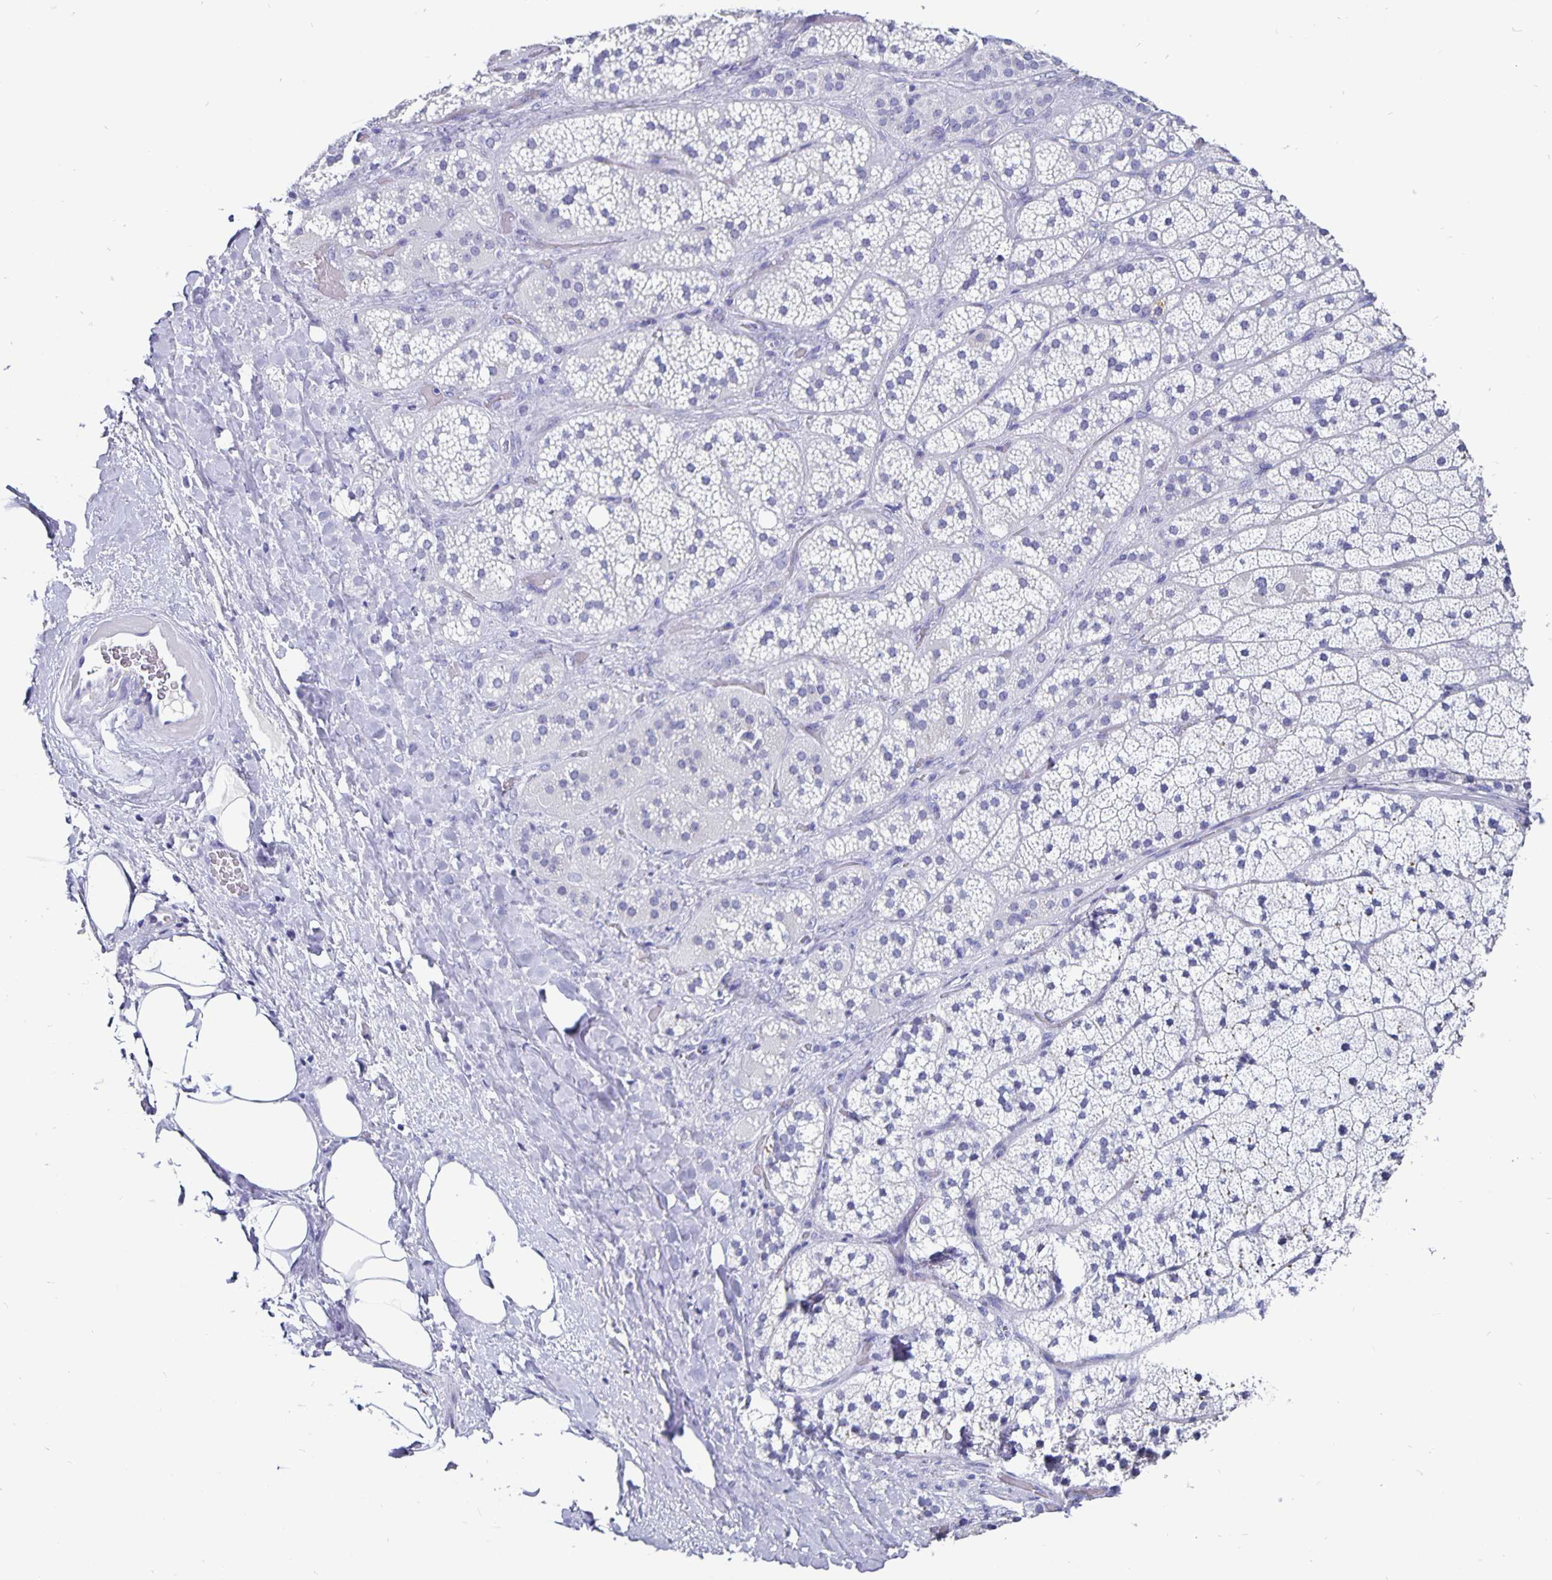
{"staining": {"intensity": "negative", "quantity": "none", "location": "none"}, "tissue": "adrenal gland", "cell_type": "Glandular cells", "image_type": "normal", "snomed": [{"axis": "morphology", "description": "Normal tissue, NOS"}, {"axis": "topography", "description": "Adrenal gland"}], "caption": "Immunohistochemical staining of unremarkable human adrenal gland exhibits no significant positivity in glandular cells. Nuclei are stained in blue.", "gene": "ODF3B", "patient": {"sex": "male", "age": 57}}